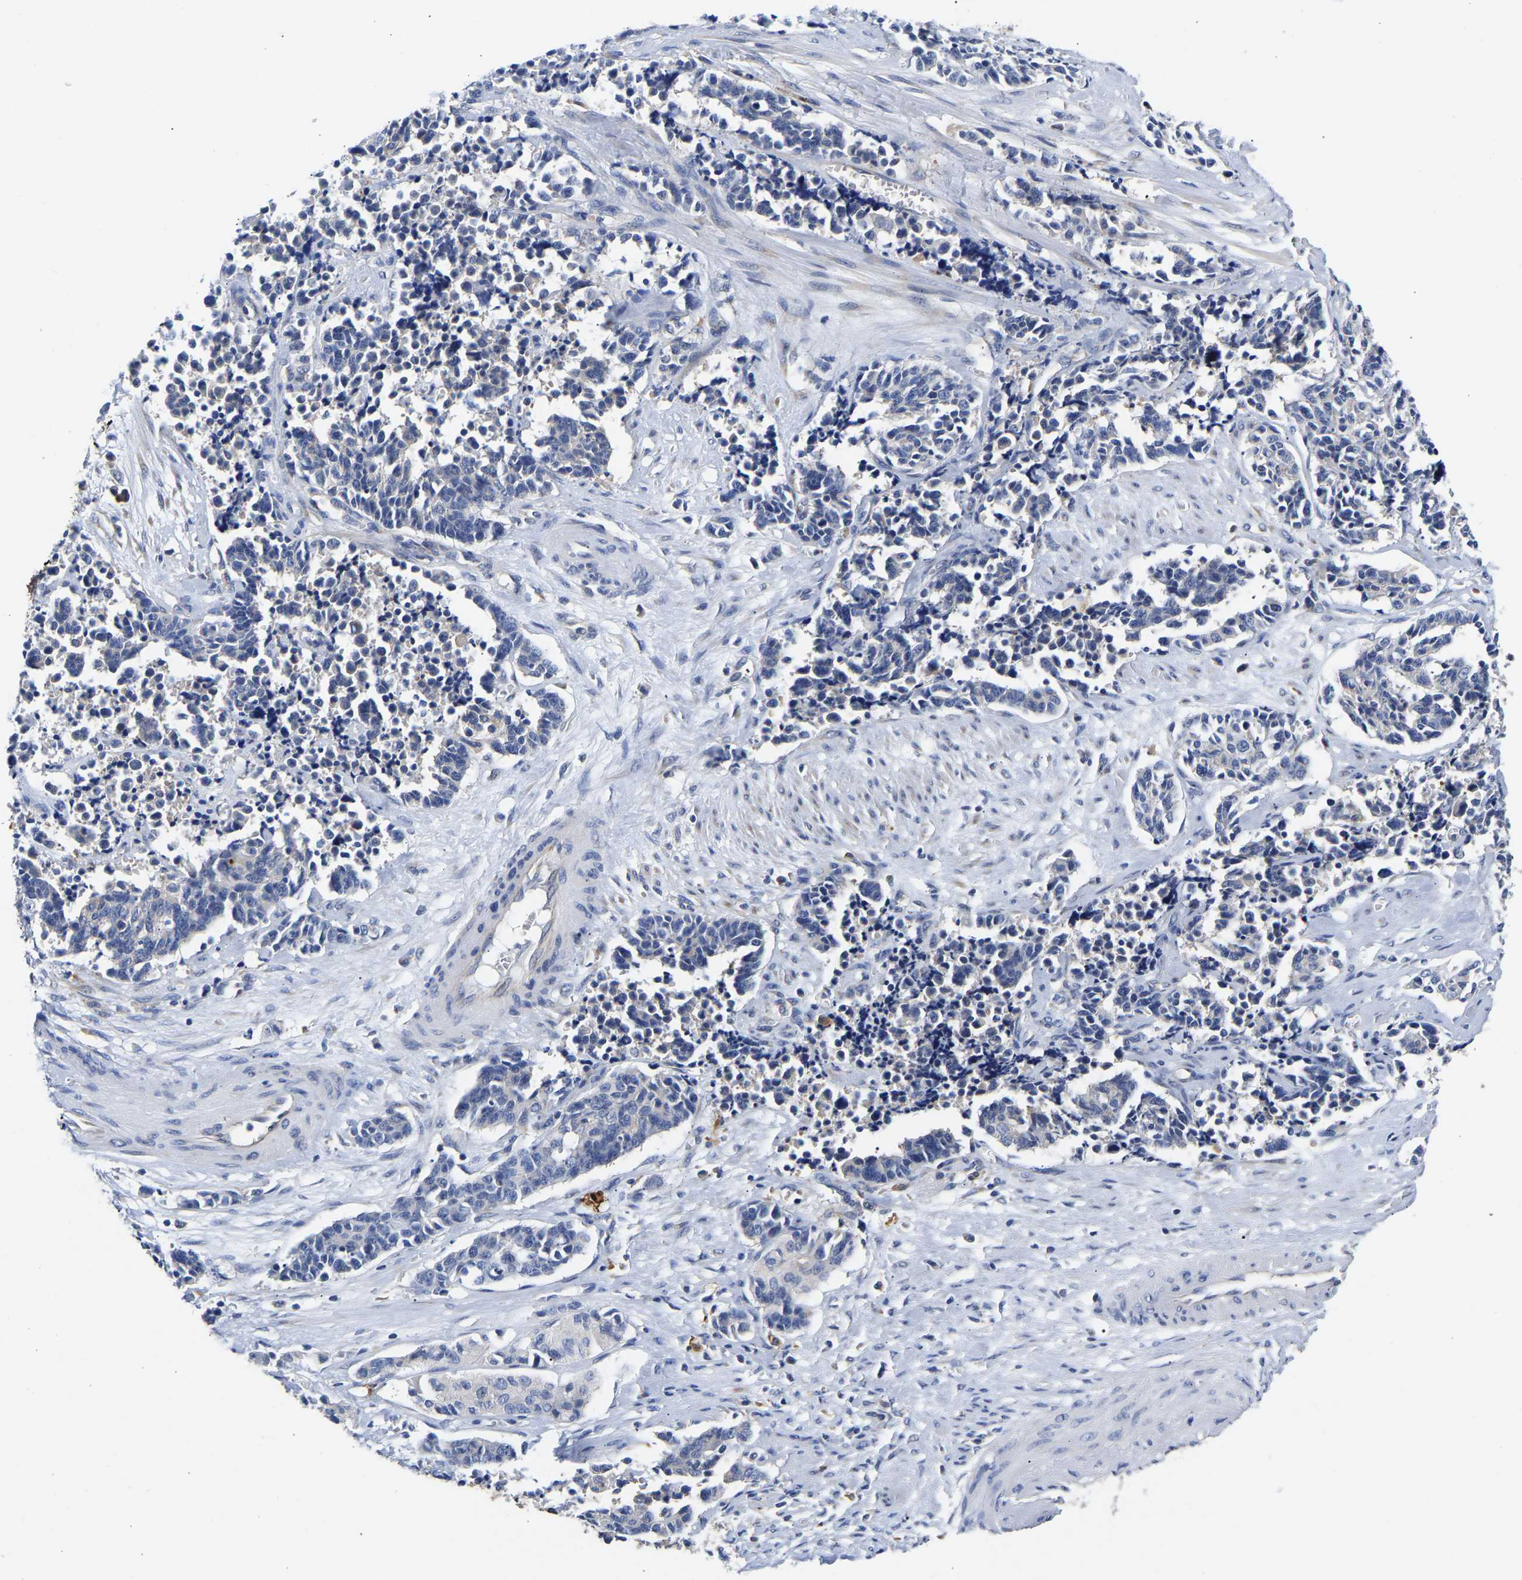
{"staining": {"intensity": "negative", "quantity": "none", "location": "none"}, "tissue": "cervical cancer", "cell_type": "Tumor cells", "image_type": "cancer", "snomed": [{"axis": "morphology", "description": "Squamous cell carcinoma, NOS"}, {"axis": "topography", "description": "Cervix"}], "caption": "This is a histopathology image of IHC staining of cervical squamous cell carcinoma, which shows no staining in tumor cells. (DAB (3,3'-diaminobenzidine) immunohistochemistry (IHC) with hematoxylin counter stain).", "gene": "CCDC6", "patient": {"sex": "female", "age": 35}}